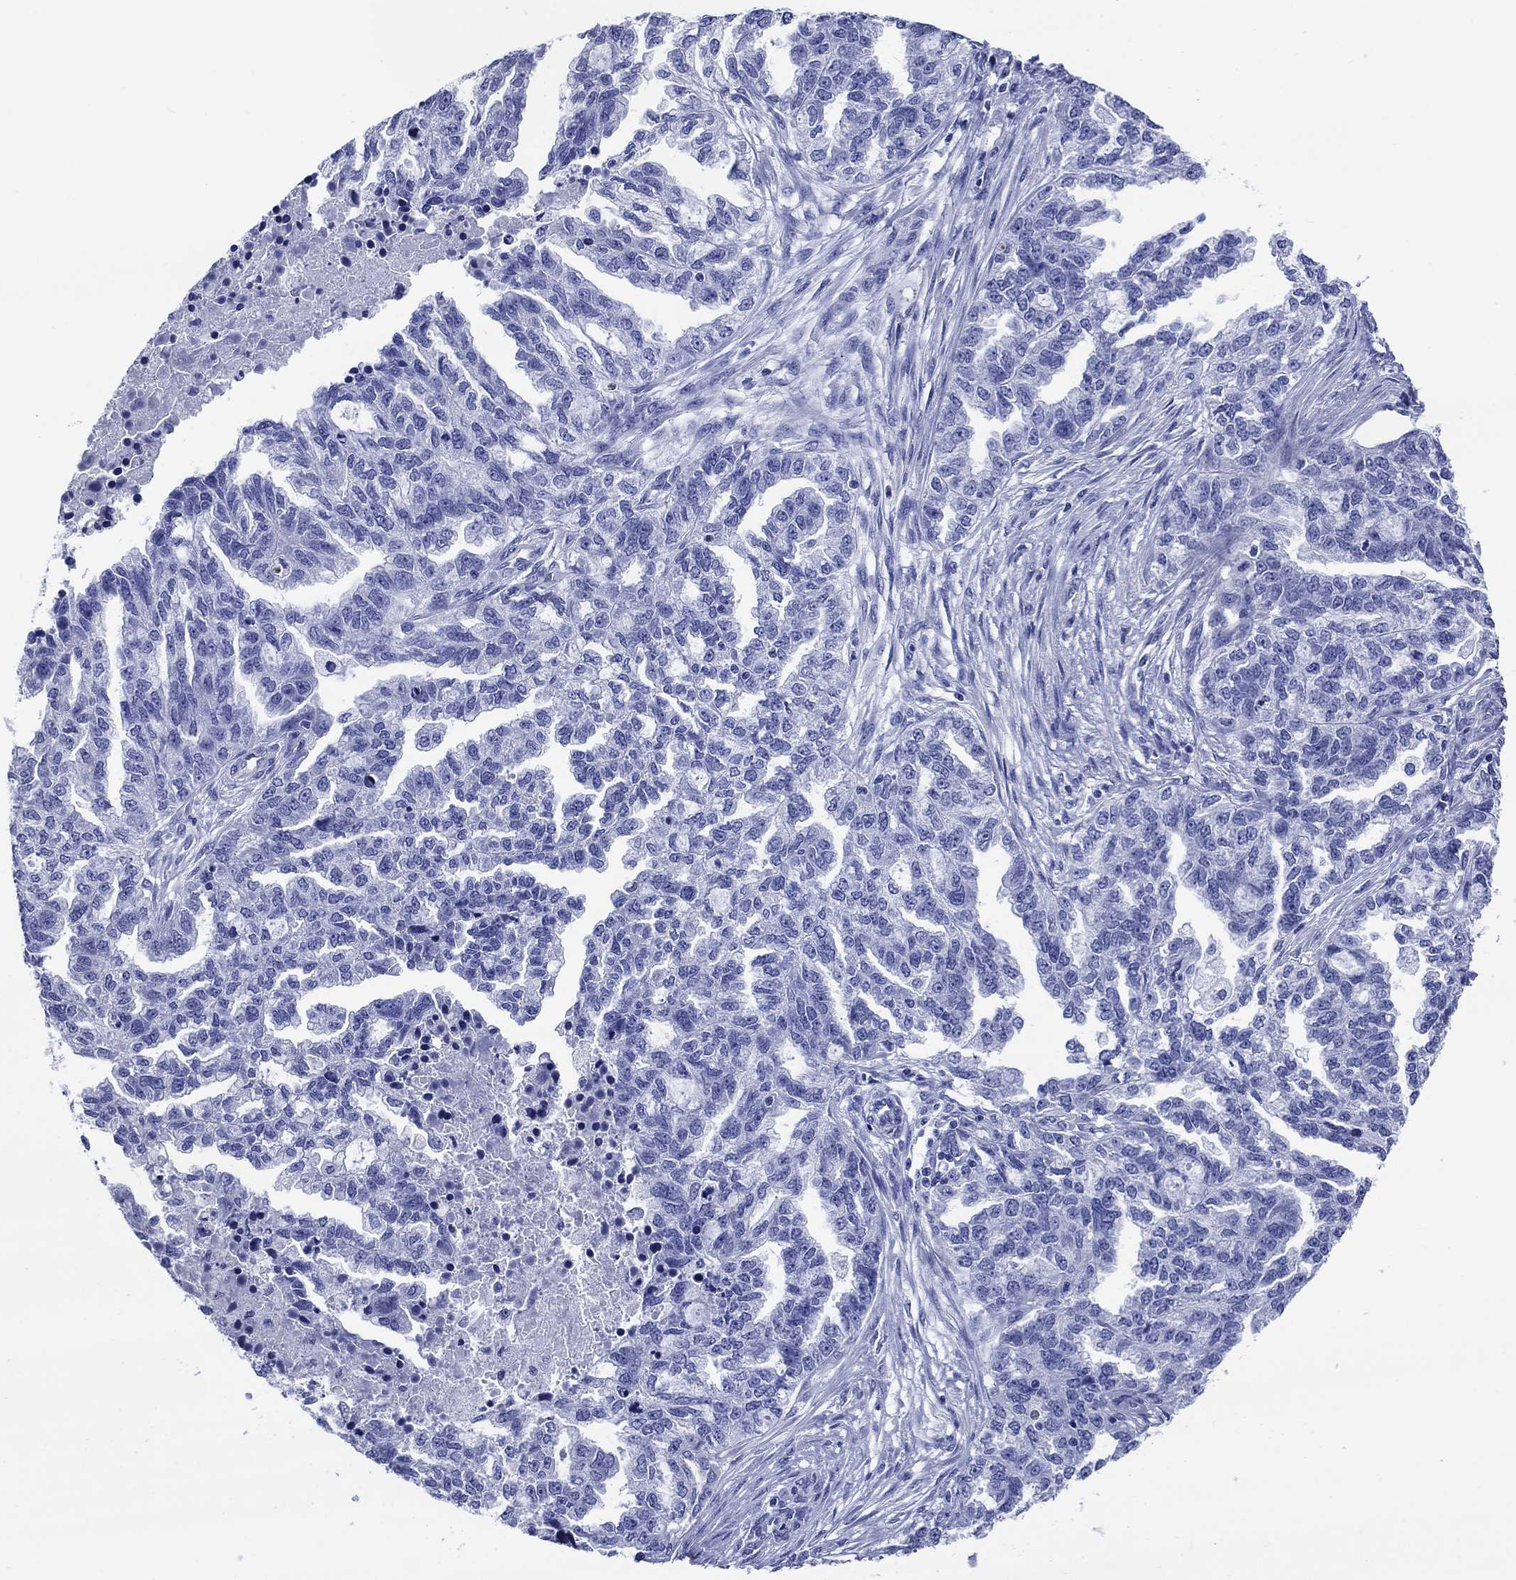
{"staining": {"intensity": "negative", "quantity": "none", "location": "none"}, "tissue": "ovarian cancer", "cell_type": "Tumor cells", "image_type": "cancer", "snomed": [{"axis": "morphology", "description": "Cystadenocarcinoma, serous, NOS"}, {"axis": "topography", "description": "Ovary"}], "caption": "Immunohistochemical staining of ovarian serous cystadenocarcinoma displays no significant expression in tumor cells.", "gene": "SLC1A2", "patient": {"sex": "female", "age": 51}}